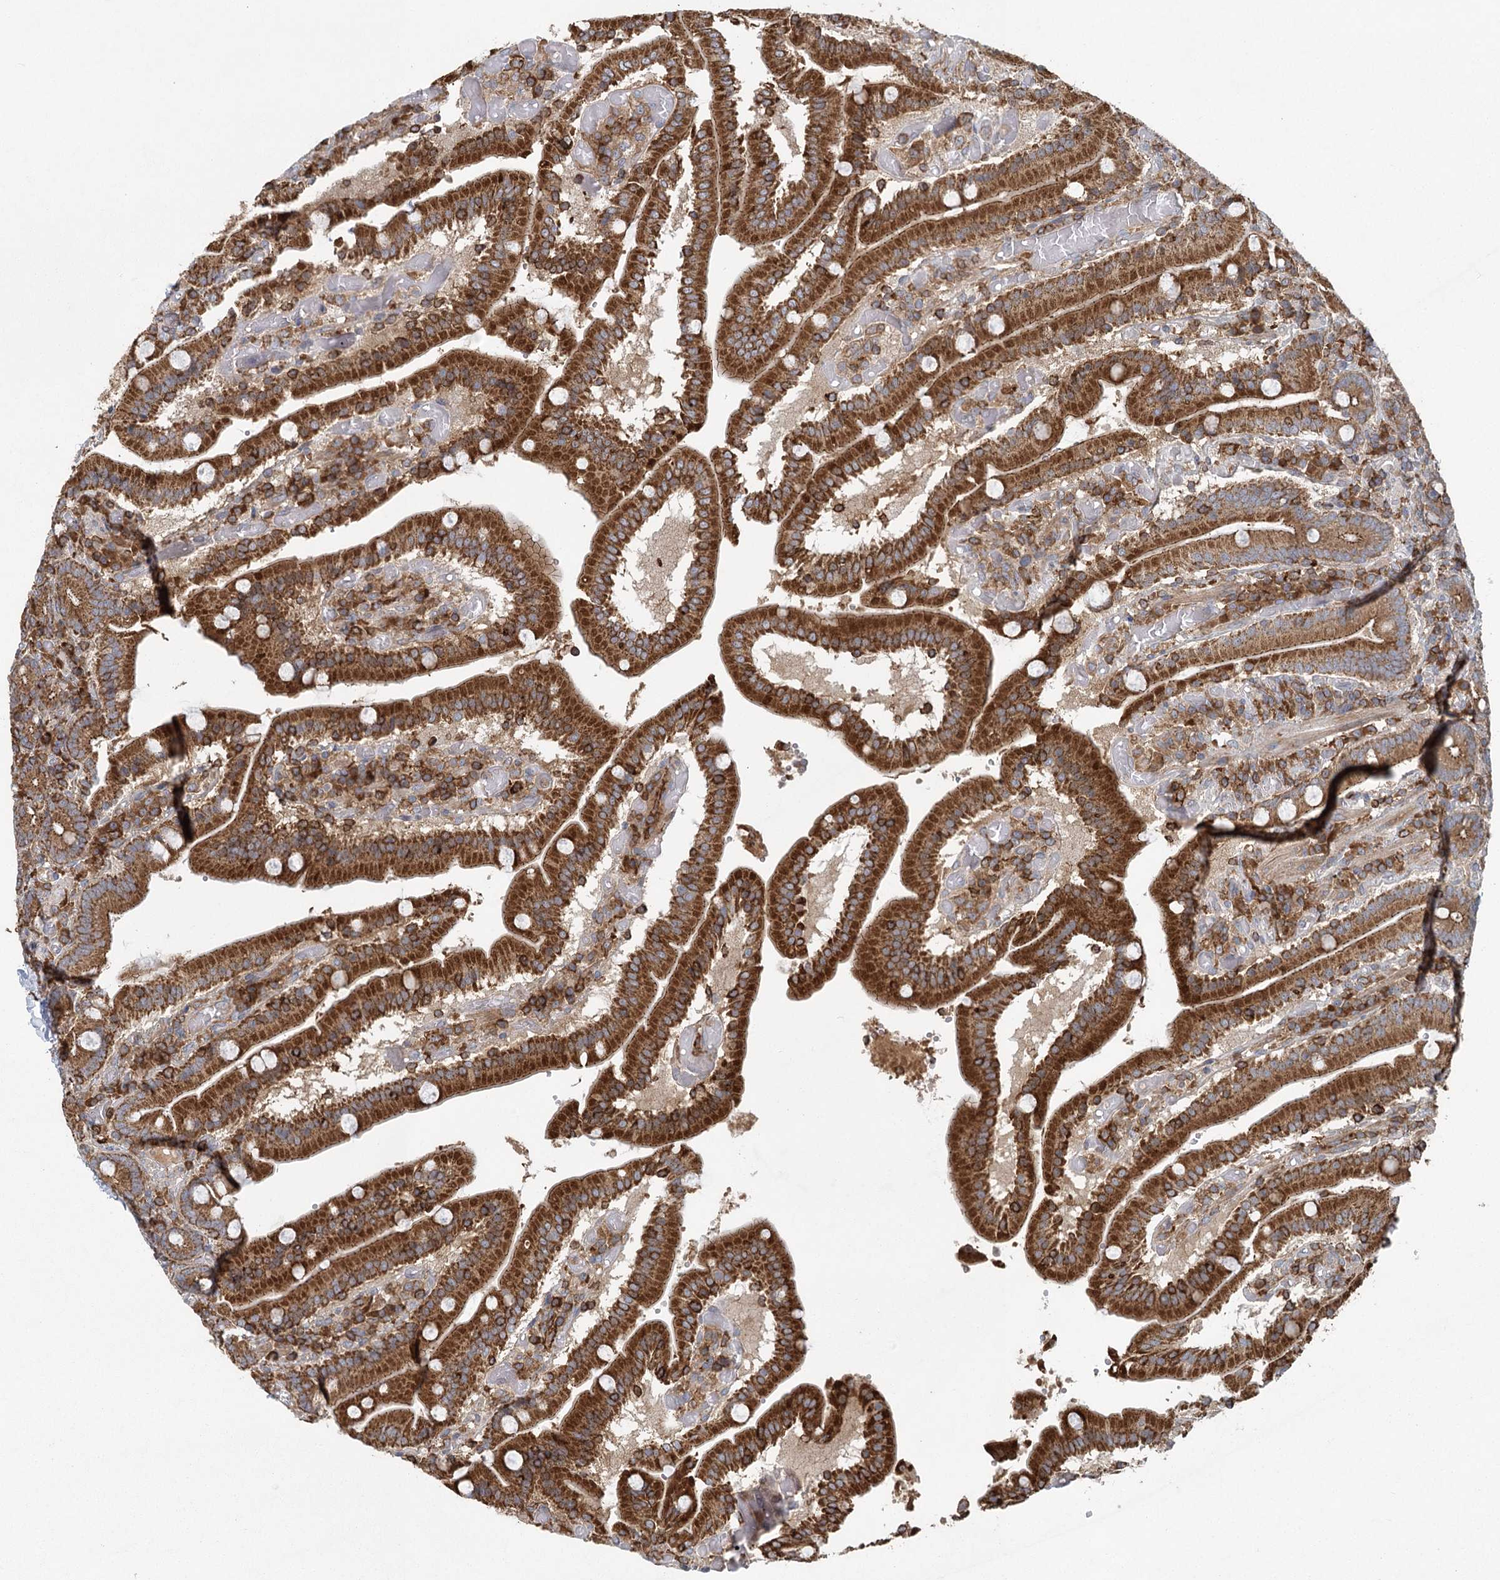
{"staining": {"intensity": "moderate", "quantity": ">75%", "location": "cytoplasmic/membranous"}, "tissue": "duodenum", "cell_type": "Glandular cells", "image_type": "normal", "snomed": [{"axis": "morphology", "description": "Normal tissue, NOS"}, {"axis": "topography", "description": "Duodenum"}], "caption": "Immunohistochemistry photomicrograph of benign human duodenum stained for a protein (brown), which reveals medium levels of moderate cytoplasmic/membranous staining in about >75% of glandular cells.", "gene": "PLEKHA7", "patient": {"sex": "female", "age": 62}}